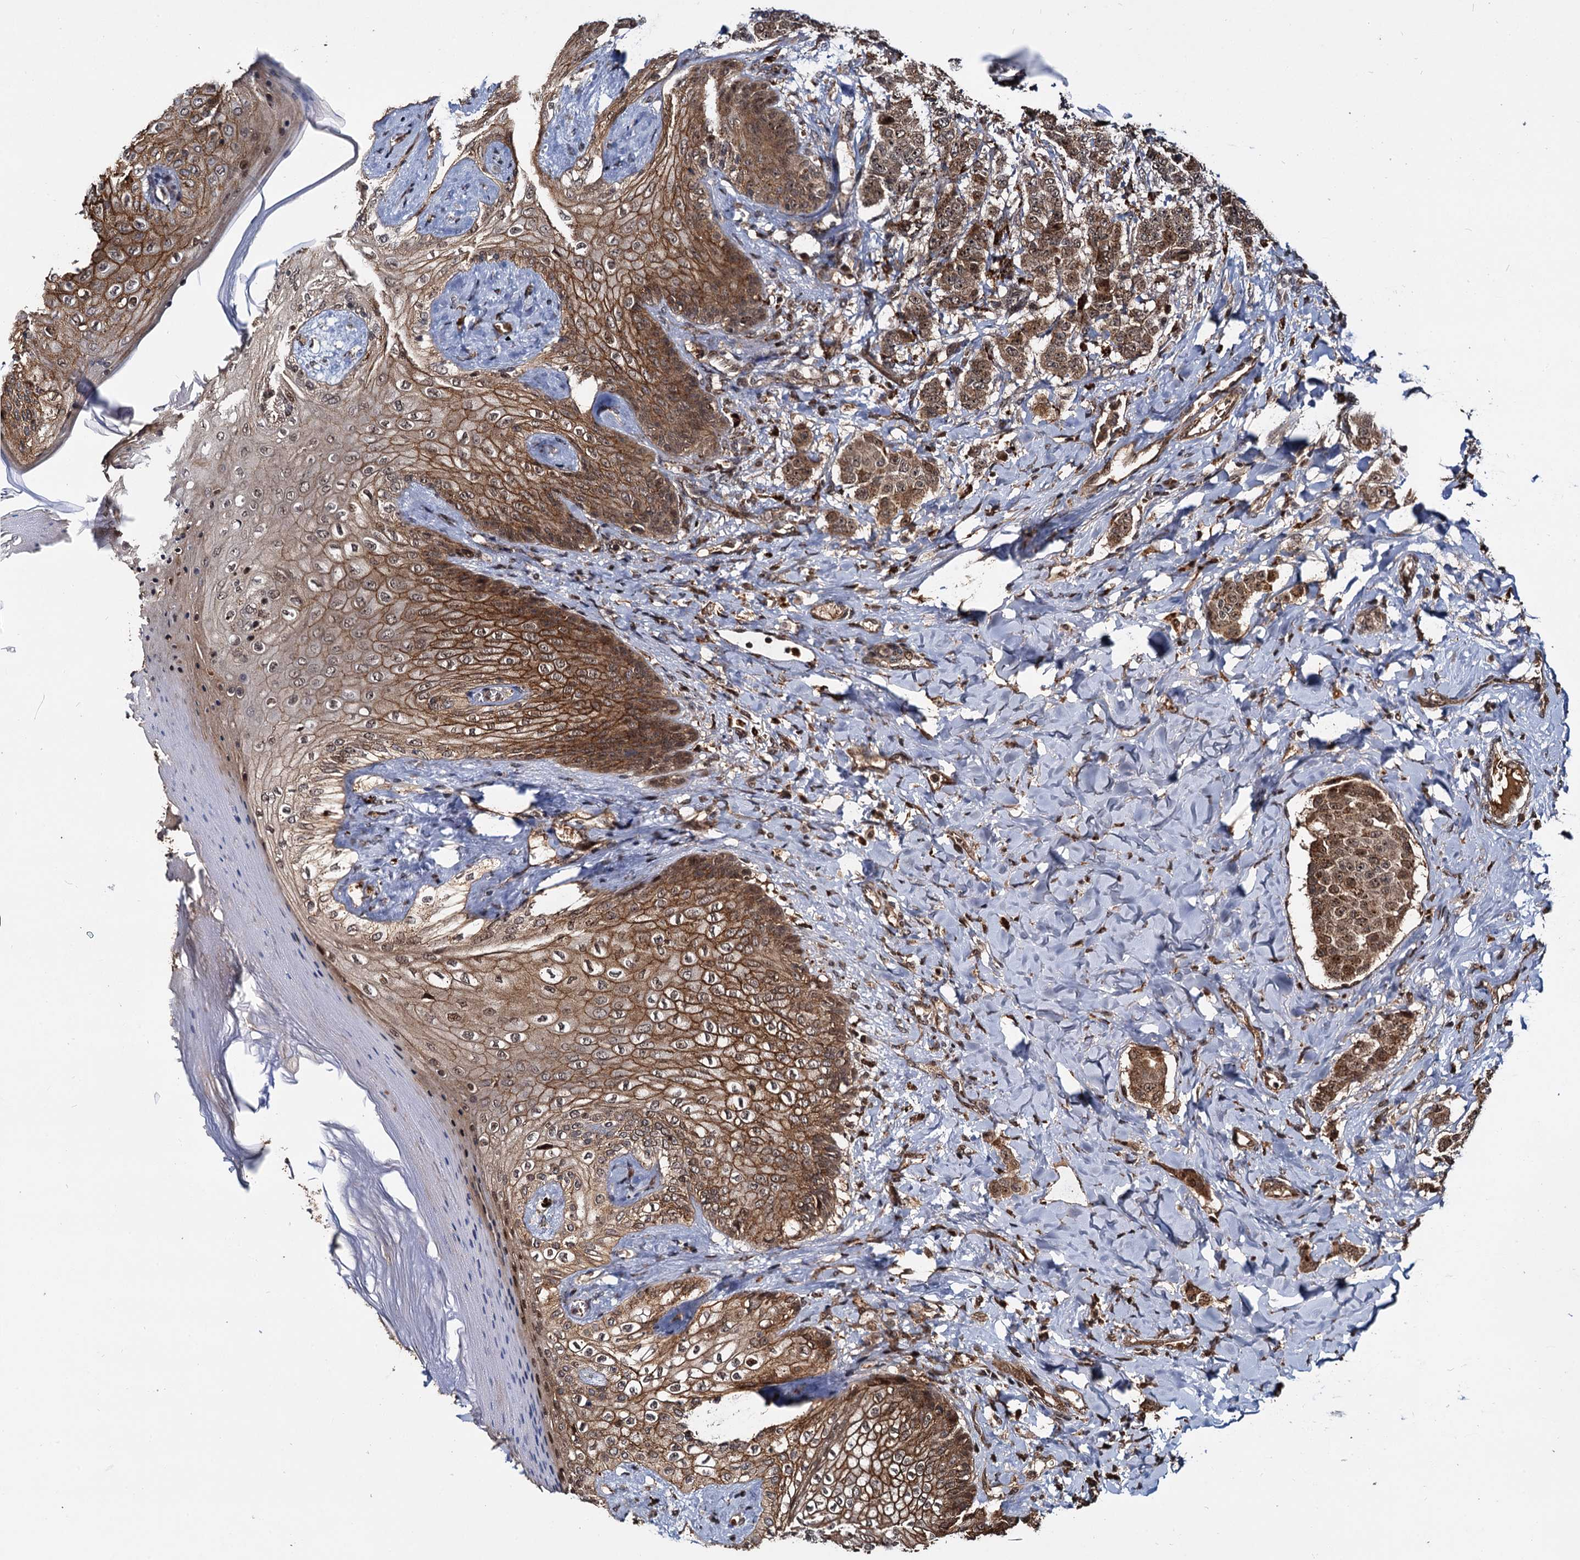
{"staining": {"intensity": "moderate", "quantity": ">75%", "location": "cytoplasmic/membranous,nuclear"}, "tissue": "breast cancer", "cell_type": "Tumor cells", "image_type": "cancer", "snomed": [{"axis": "morphology", "description": "Duct carcinoma"}, {"axis": "topography", "description": "Breast"}], "caption": "Moderate cytoplasmic/membranous and nuclear staining is appreciated in about >75% of tumor cells in breast invasive ductal carcinoma.", "gene": "CEP192", "patient": {"sex": "female", "age": 40}}